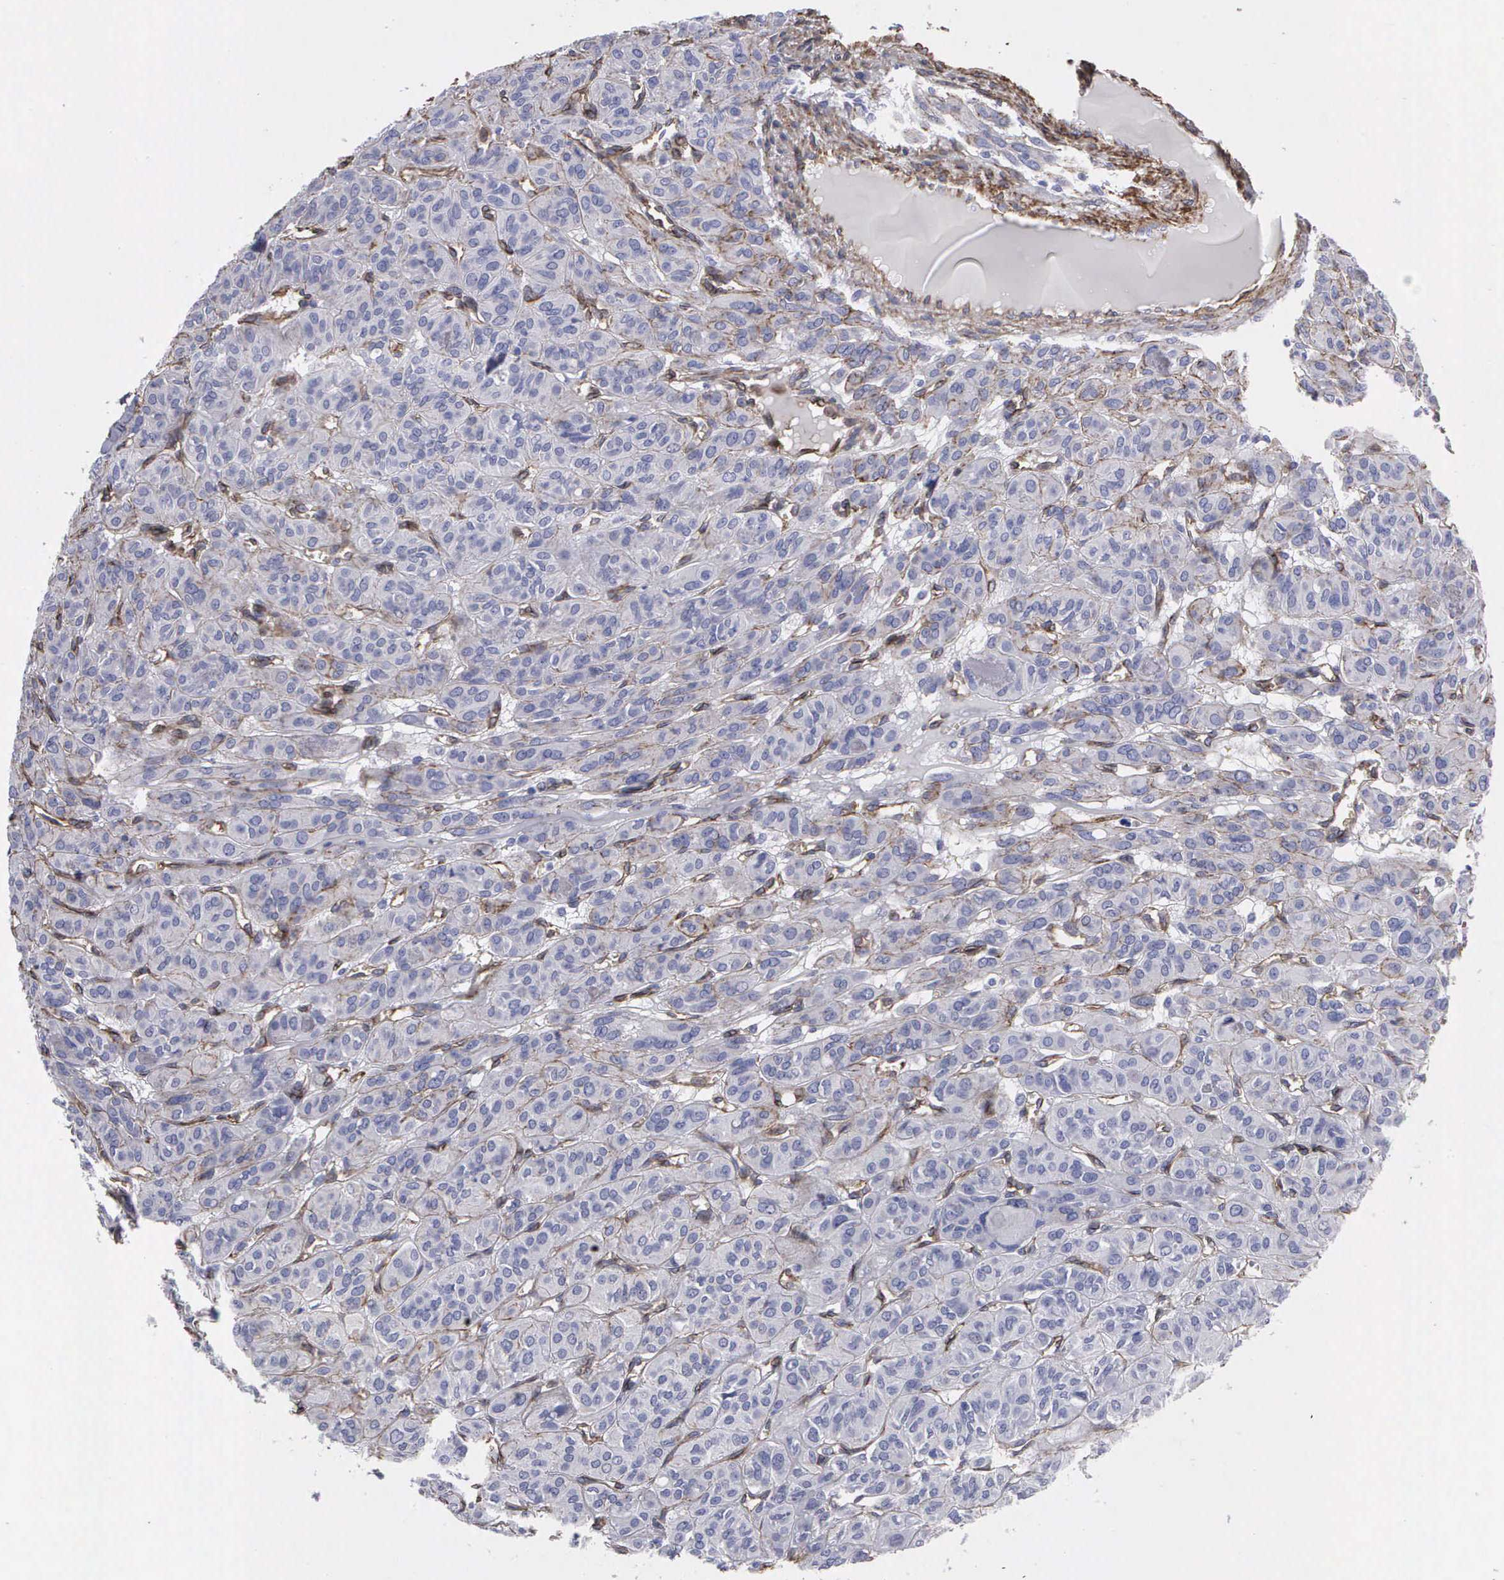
{"staining": {"intensity": "negative", "quantity": "none", "location": "none"}, "tissue": "thyroid cancer", "cell_type": "Tumor cells", "image_type": "cancer", "snomed": [{"axis": "morphology", "description": "Follicular adenoma carcinoma, NOS"}, {"axis": "topography", "description": "Thyroid gland"}], "caption": "DAB immunohistochemical staining of thyroid cancer (follicular adenoma carcinoma) displays no significant positivity in tumor cells. (IHC, brightfield microscopy, high magnification).", "gene": "MAGEB10", "patient": {"sex": "female", "age": 71}}